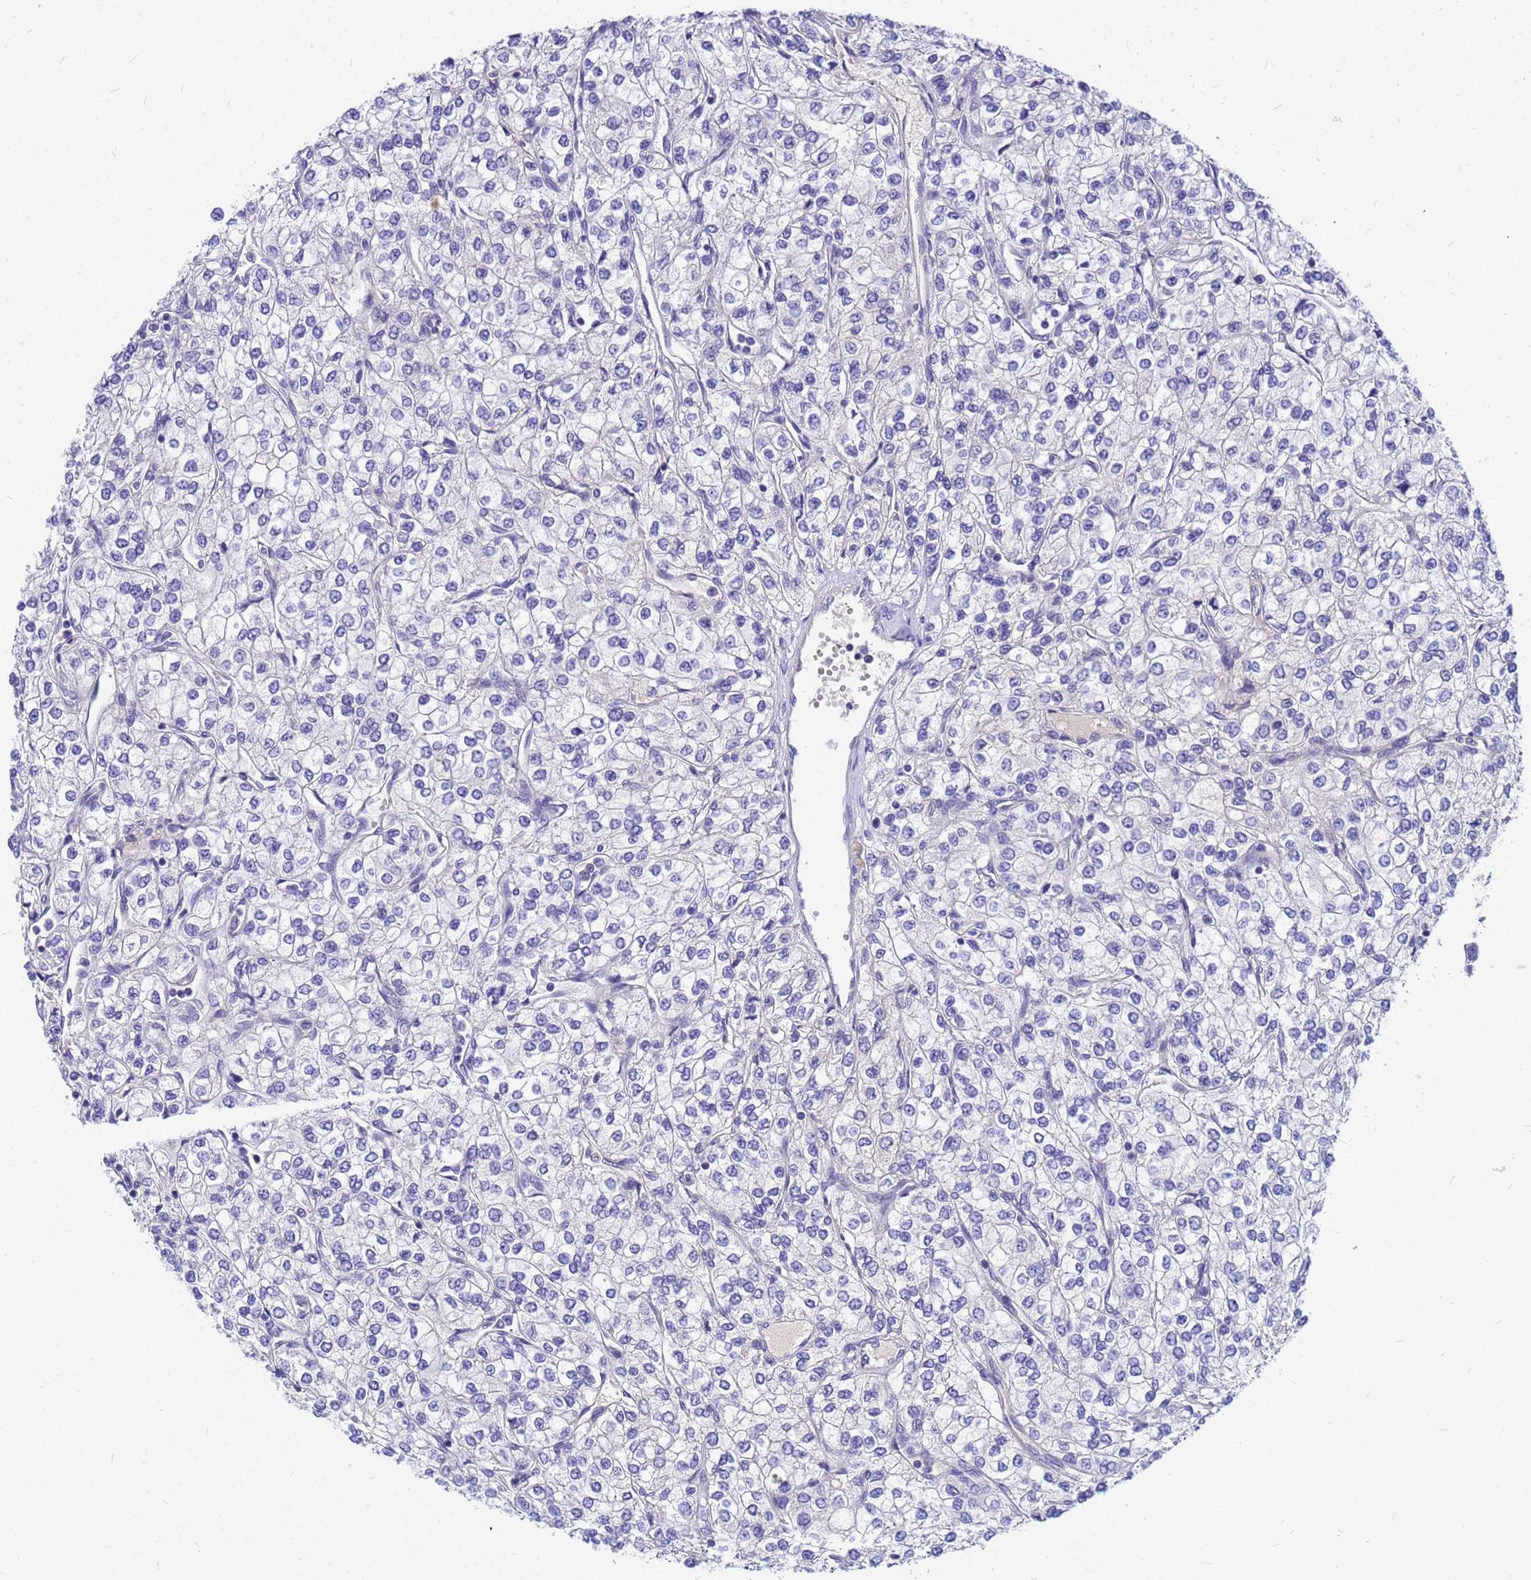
{"staining": {"intensity": "negative", "quantity": "none", "location": "none"}, "tissue": "renal cancer", "cell_type": "Tumor cells", "image_type": "cancer", "snomed": [{"axis": "morphology", "description": "Adenocarcinoma, NOS"}, {"axis": "topography", "description": "Kidney"}], "caption": "IHC histopathology image of human renal adenocarcinoma stained for a protein (brown), which exhibits no positivity in tumor cells.", "gene": "DPRX", "patient": {"sex": "male", "age": 80}}